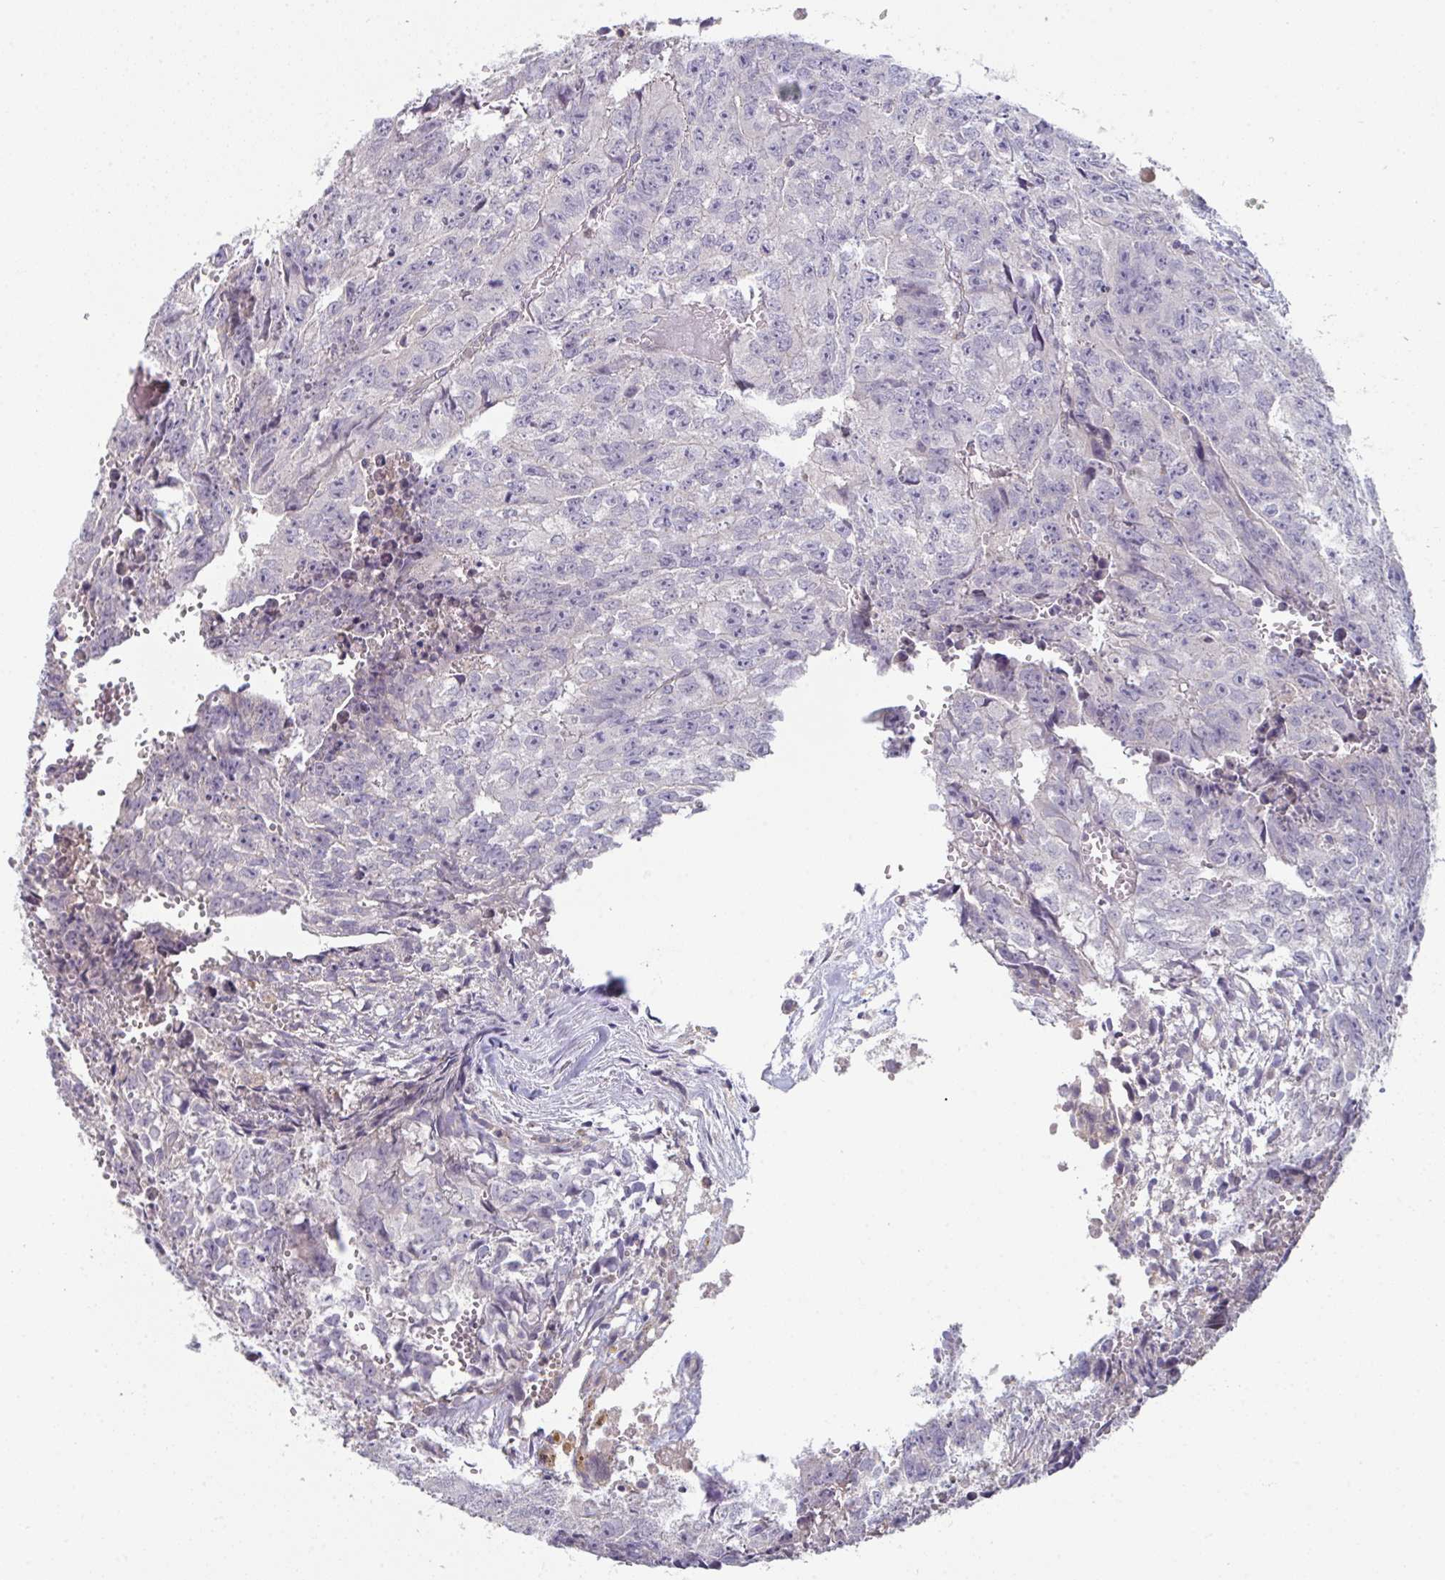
{"staining": {"intensity": "negative", "quantity": "none", "location": "none"}, "tissue": "testis cancer", "cell_type": "Tumor cells", "image_type": "cancer", "snomed": [{"axis": "morphology", "description": "Carcinoma, Embryonal, NOS"}, {"axis": "morphology", "description": "Teratoma, malignant, NOS"}, {"axis": "topography", "description": "Testis"}], "caption": "Tumor cells show no significant protein staining in embryonal carcinoma (testis).", "gene": "HGFAC", "patient": {"sex": "male", "age": 24}}